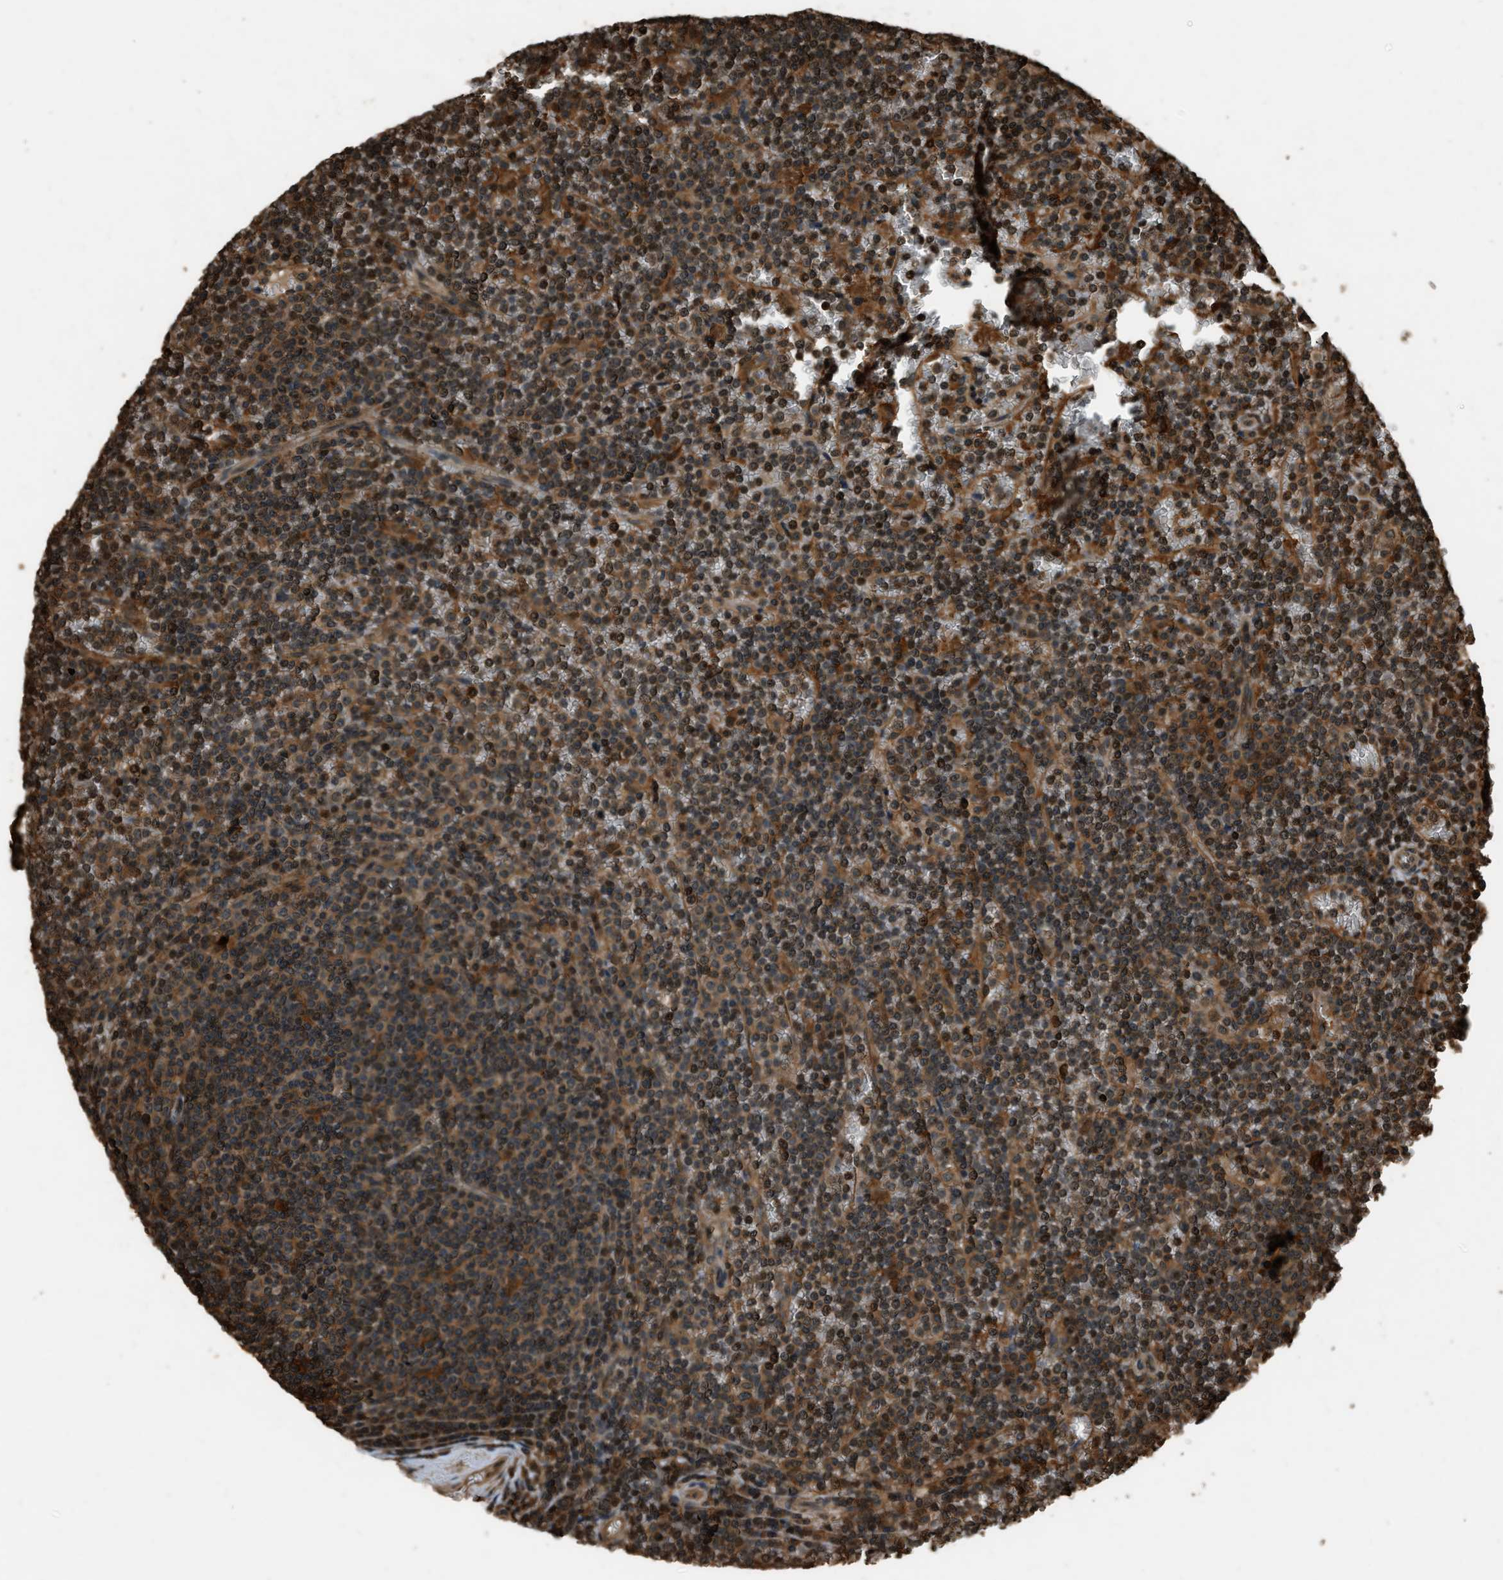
{"staining": {"intensity": "moderate", "quantity": ">75%", "location": "cytoplasmic/membranous,nuclear"}, "tissue": "lymphoma", "cell_type": "Tumor cells", "image_type": "cancer", "snomed": [{"axis": "morphology", "description": "Malignant lymphoma, non-Hodgkin's type, Low grade"}, {"axis": "topography", "description": "Spleen"}], "caption": "Human lymphoma stained with a brown dye exhibits moderate cytoplasmic/membranous and nuclear positive expression in about >75% of tumor cells.", "gene": "RAP2A", "patient": {"sex": "female", "age": 19}}